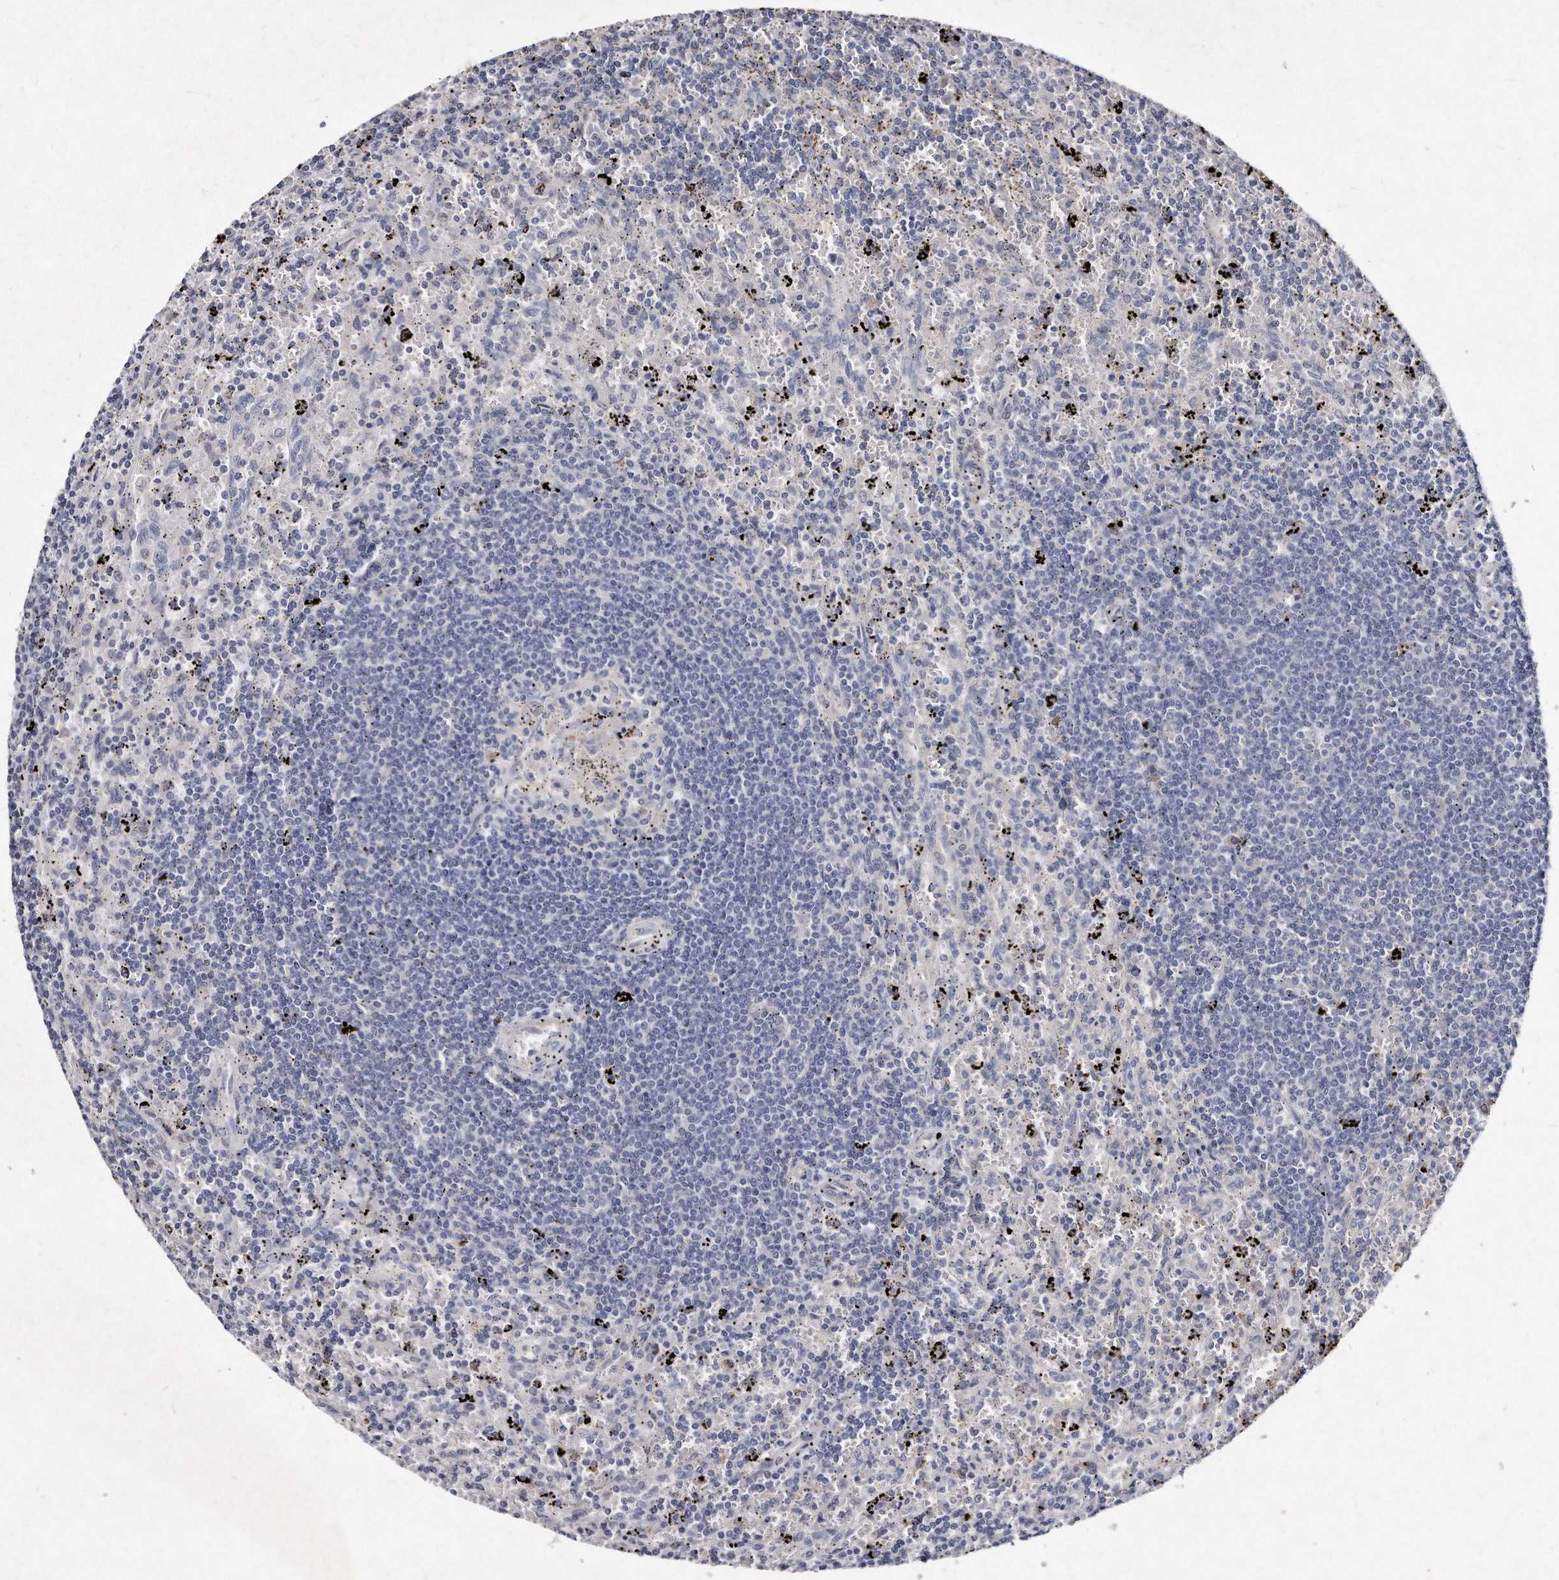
{"staining": {"intensity": "negative", "quantity": "none", "location": "none"}, "tissue": "lymphoma", "cell_type": "Tumor cells", "image_type": "cancer", "snomed": [{"axis": "morphology", "description": "Malignant lymphoma, non-Hodgkin's type, Low grade"}, {"axis": "topography", "description": "Spleen"}], "caption": "This is an immunohistochemistry image of low-grade malignant lymphoma, non-Hodgkin's type. There is no expression in tumor cells.", "gene": "KLHDC3", "patient": {"sex": "male", "age": 76}}